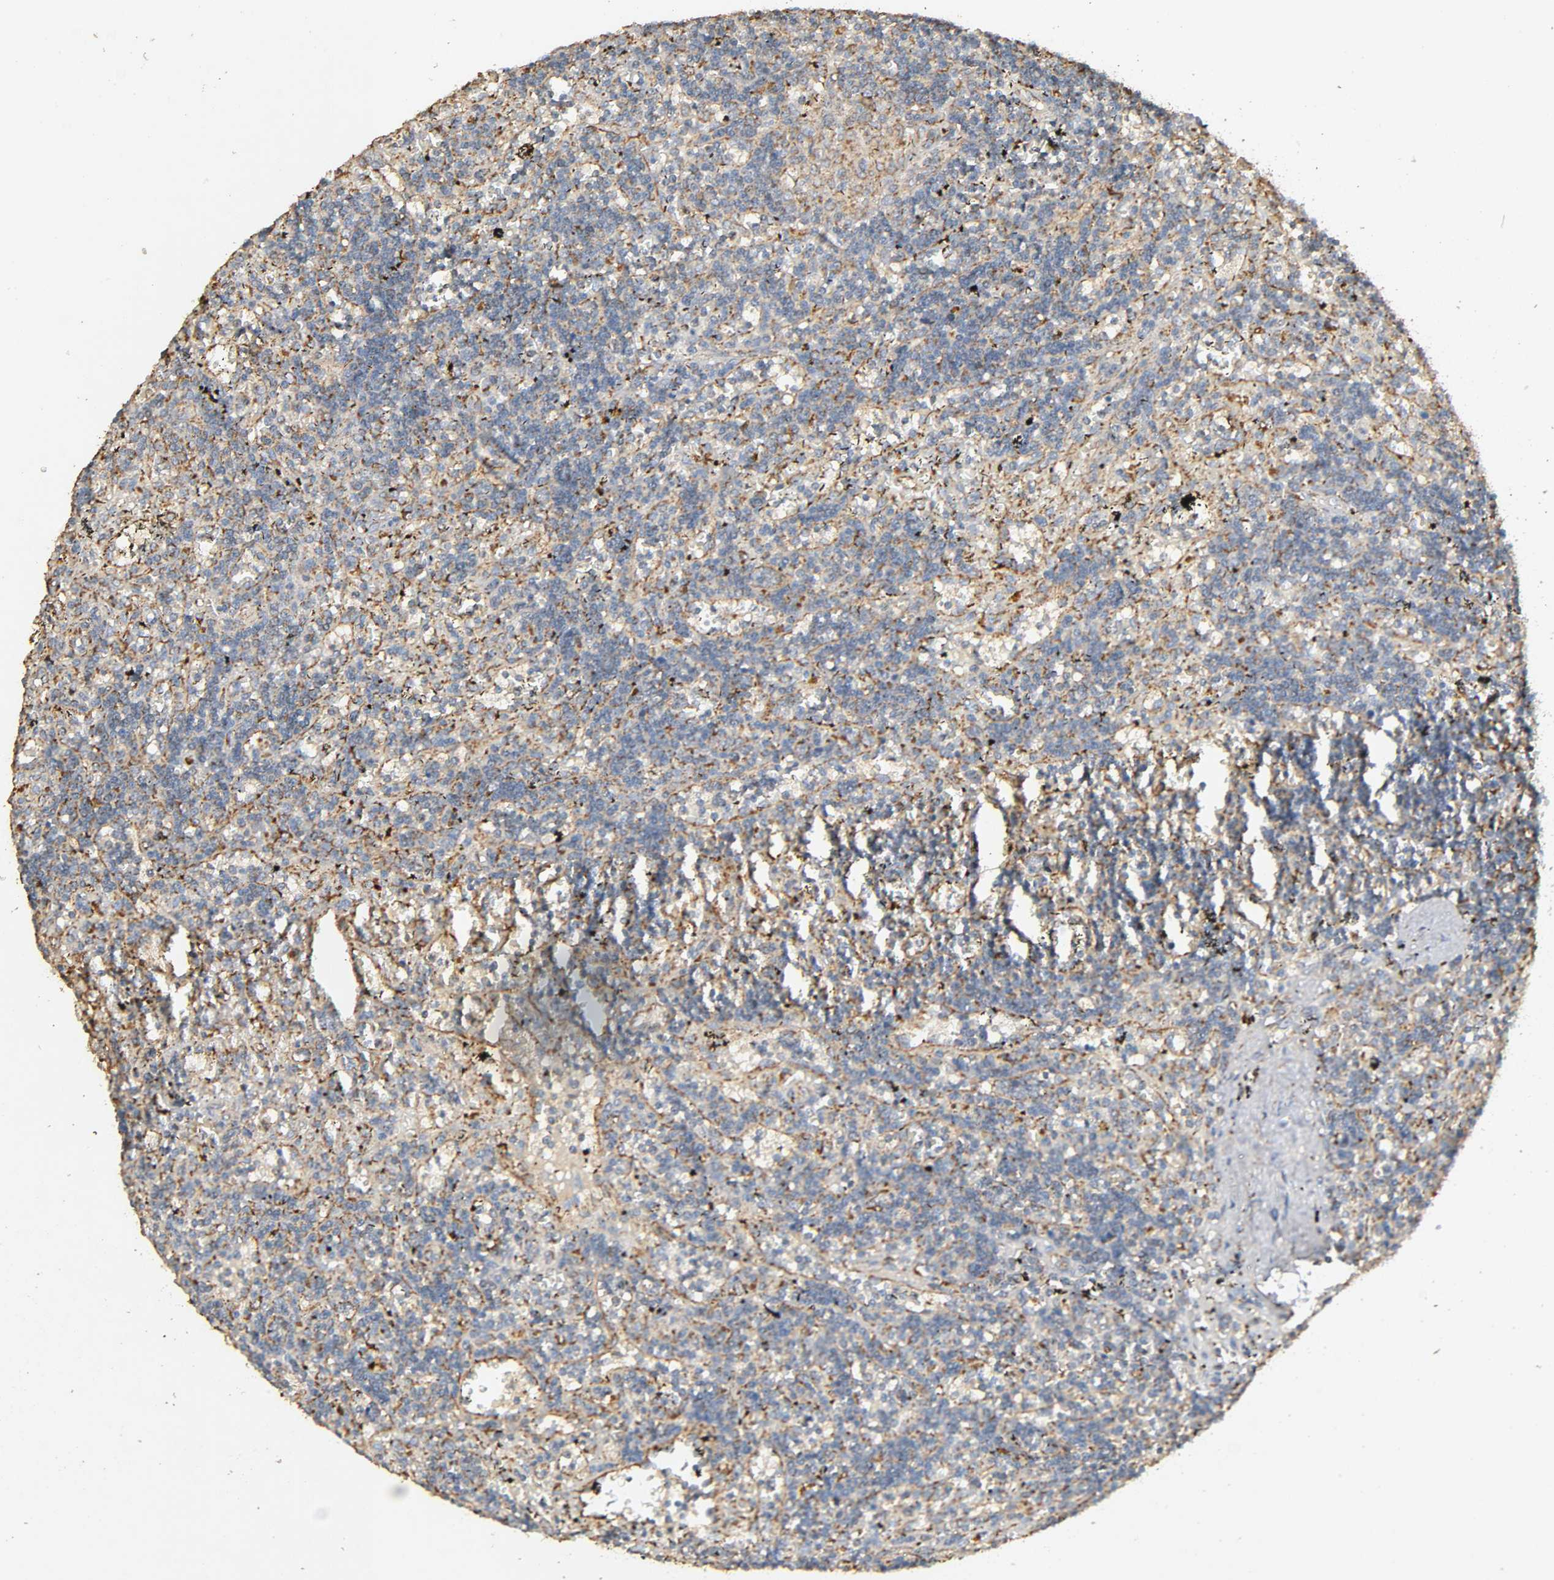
{"staining": {"intensity": "weak", "quantity": "25%-75%", "location": "cytoplasmic/membranous"}, "tissue": "lymphoma", "cell_type": "Tumor cells", "image_type": "cancer", "snomed": [{"axis": "morphology", "description": "Malignant lymphoma, non-Hodgkin's type, Low grade"}, {"axis": "topography", "description": "Spleen"}], "caption": "The immunohistochemical stain highlights weak cytoplasmic/membranous expression in tumor cells of lymphoma tissue. The staining is performed using DAB brown chromogen to label protein expression. The nuclei are counter-stained blue using hematoxylin.", "gene": "NDUFS3", "patient": {"sex": "male", "age": 60}}